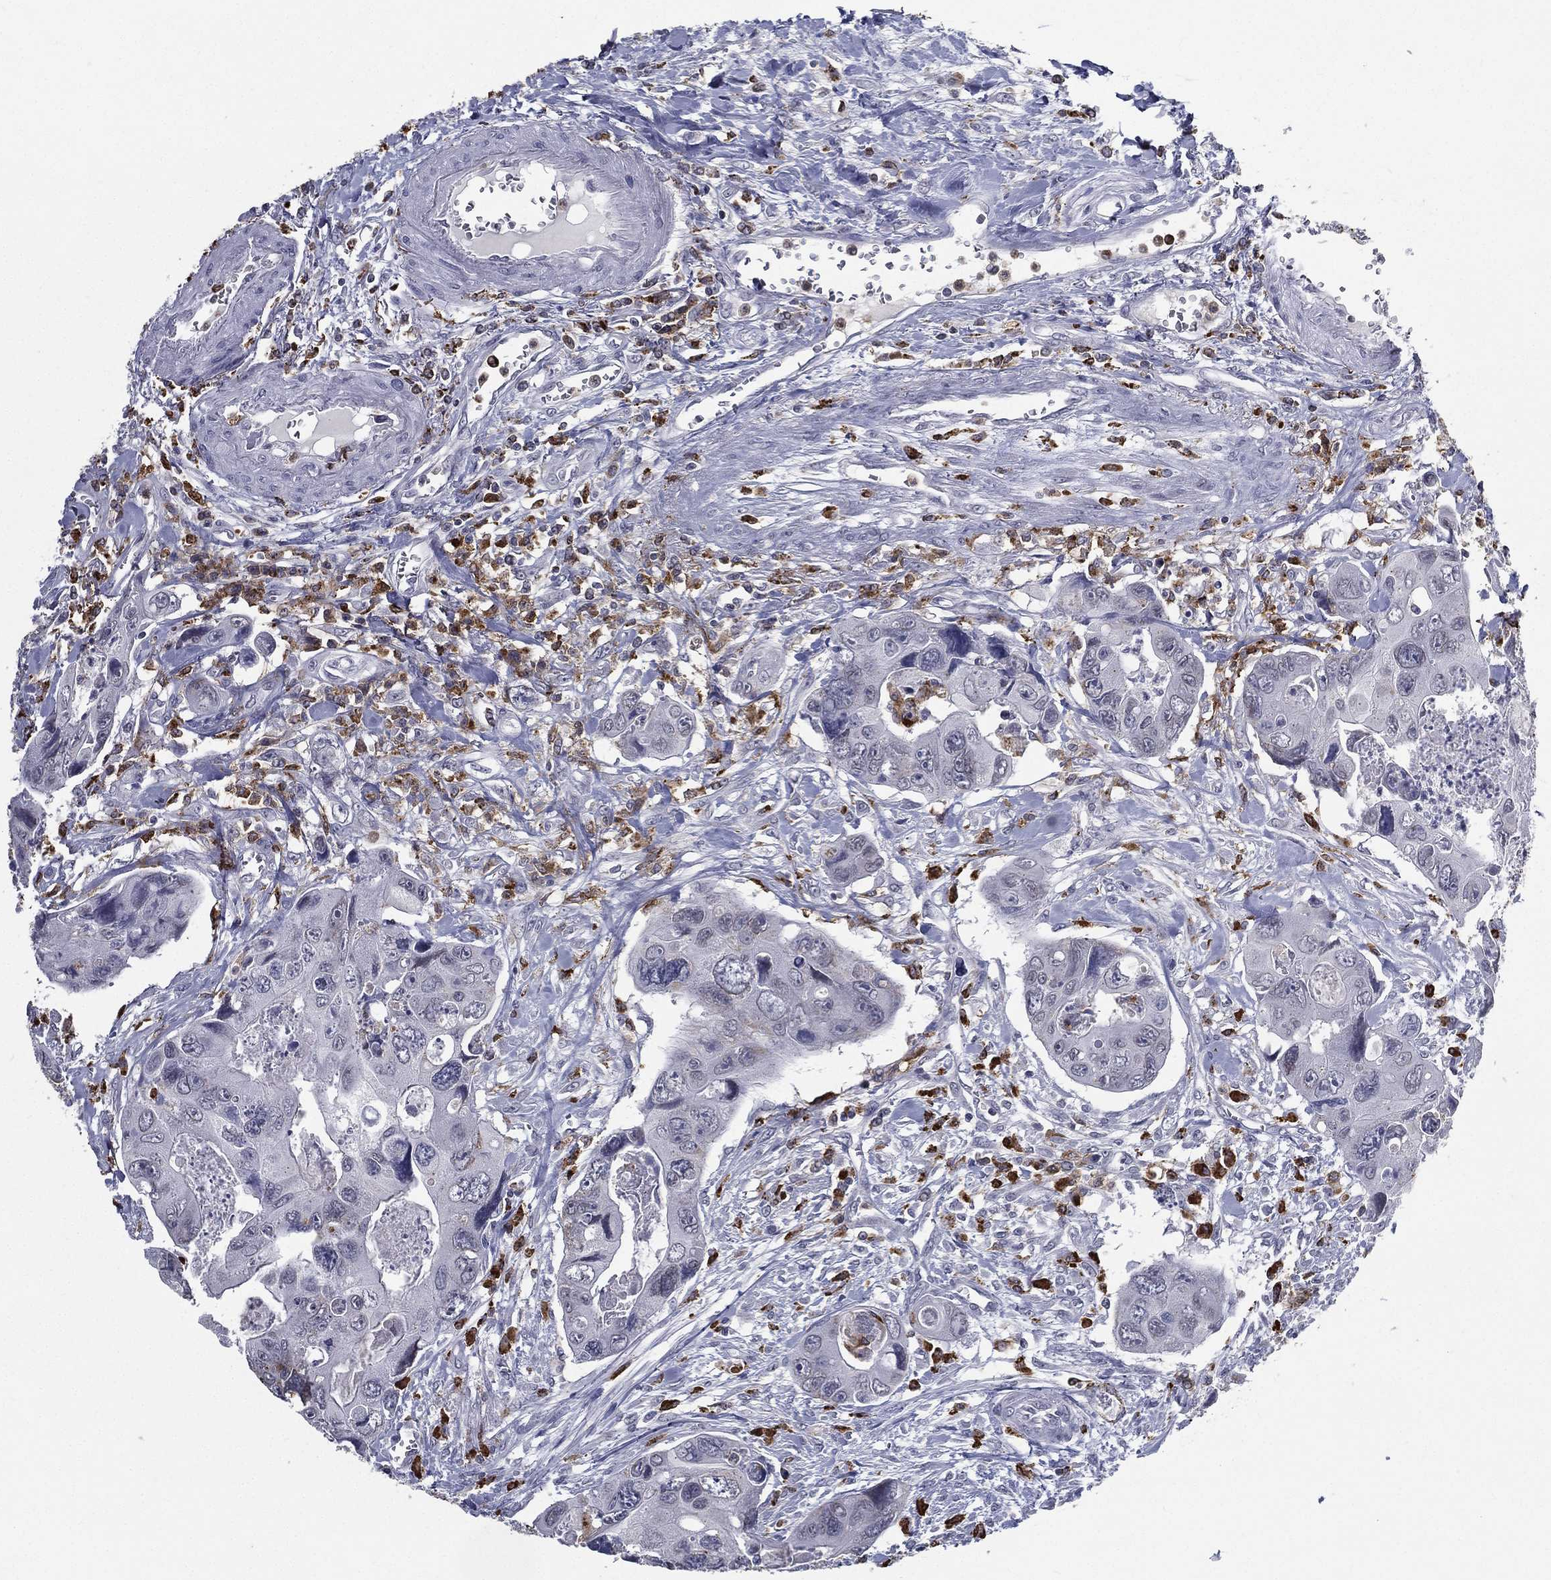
{"staining": {"intensity": "negative", "quantity": "none", "location": "none"}, "tissue": "colorectal cancer", "cell_type": "Tumor cells", "image_type": "cancer", "snomed": [{"axis": "morphology", "description": "Adenocarcinoma, NOS"}, {"axis": "topography", "description": "Rectum"}], "caption": "Tumor cells show no significant expression in colorectal cancer (adenocarcinoma).", "gene": "EVI2B", "patient": {"sex": "male", "age": 62}}